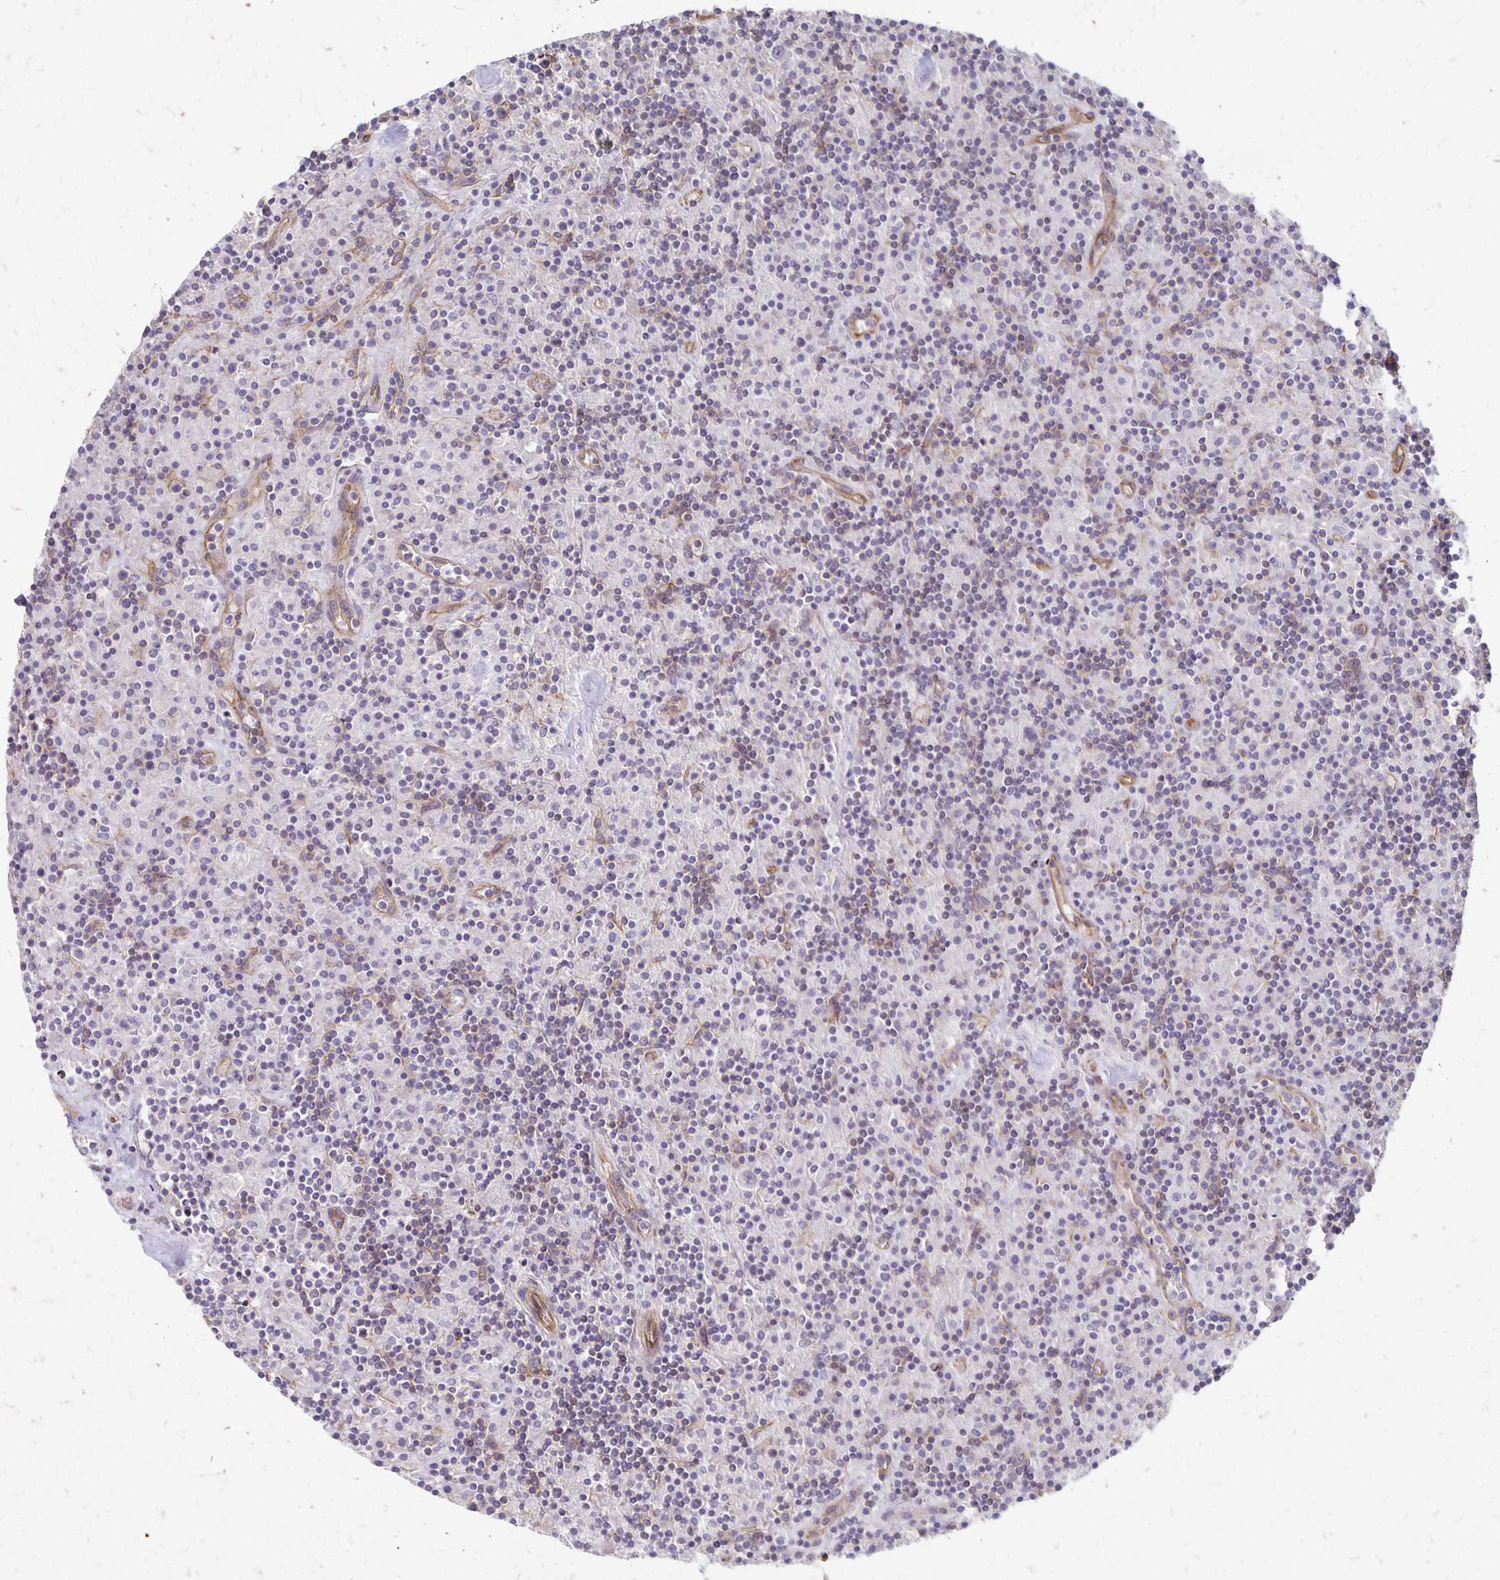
{"staining": {"intensity": "negative", "quantity": "none", "location": "none"}, "tissue": "lymphoma", "cell_type": "Tumor cells", "image_type": "cancer", "snomed": [{"axis": "morphology", "description": "Hodgkin's disease, NOS"}, {"axis": "topography", "description": "Lymph node"}], "caption": "Image shows no protein positivity in tumor cells of lymphoma tissue.", "gene": "PPP1R3E", "patient": {"sex": "male", "age": 70}}